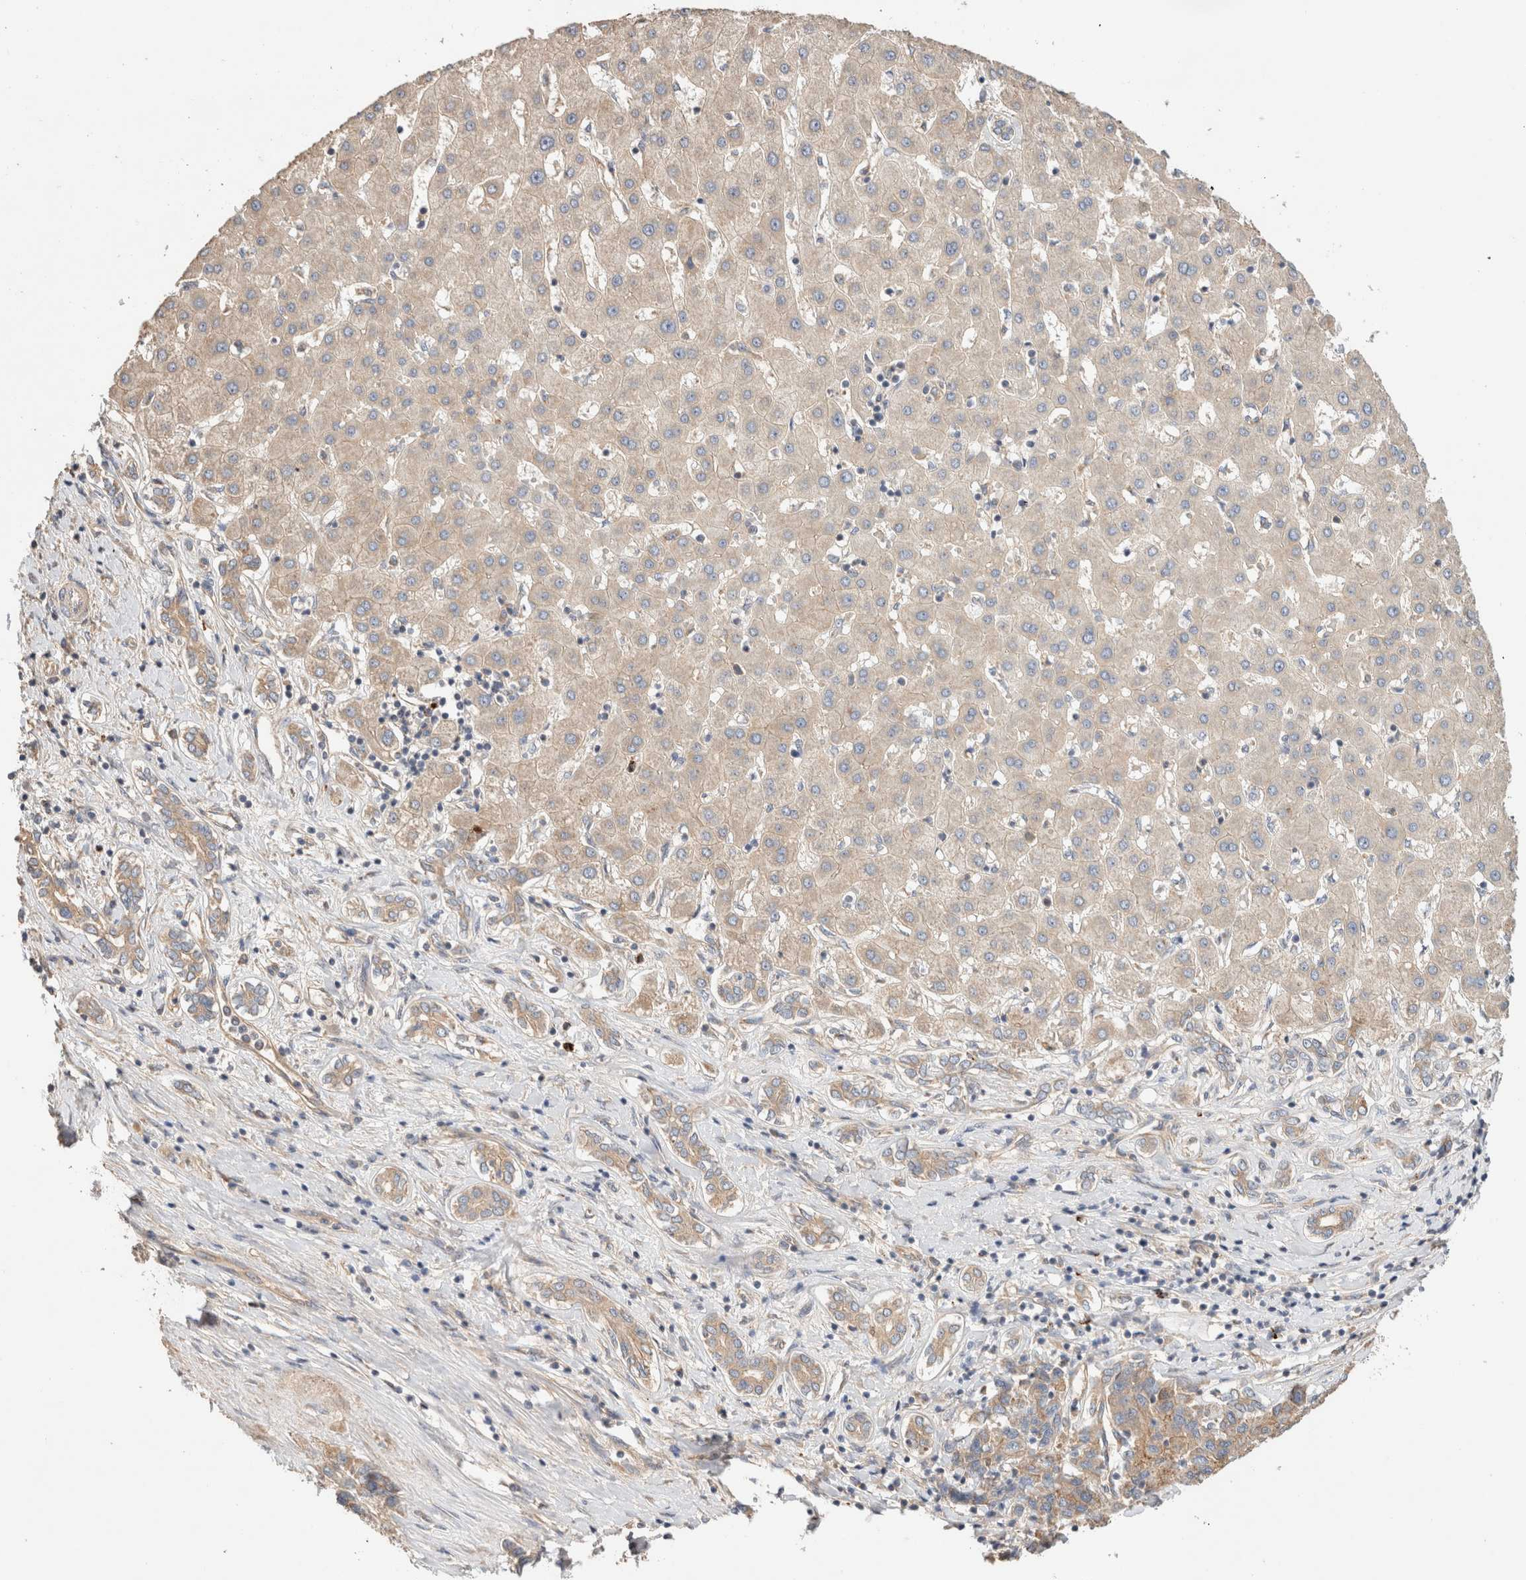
{"staining": {"intensity": "weak", "quantity": ">75%", "location": "cytoplasmic/membranous"}, "tissue": "liver cancer", "cell_type": "Tumor cells", "image_type": "cancer", "snomed": [{"axis": "morphology", "description": "Carcinoma, Hepatocellular, NOS"}, {"axis": "topography", "description": "Liver"}], "caption": "Liver hepatocellular carcinoma stained with DAB (3,3'-diaminobenzidine) IHC shows low levels of weak cytoplasmic/membranous expression in about >75% of tumor cells.", "gene": "B3GNTL1", "patient": {"sex": "male", "age": 65}}